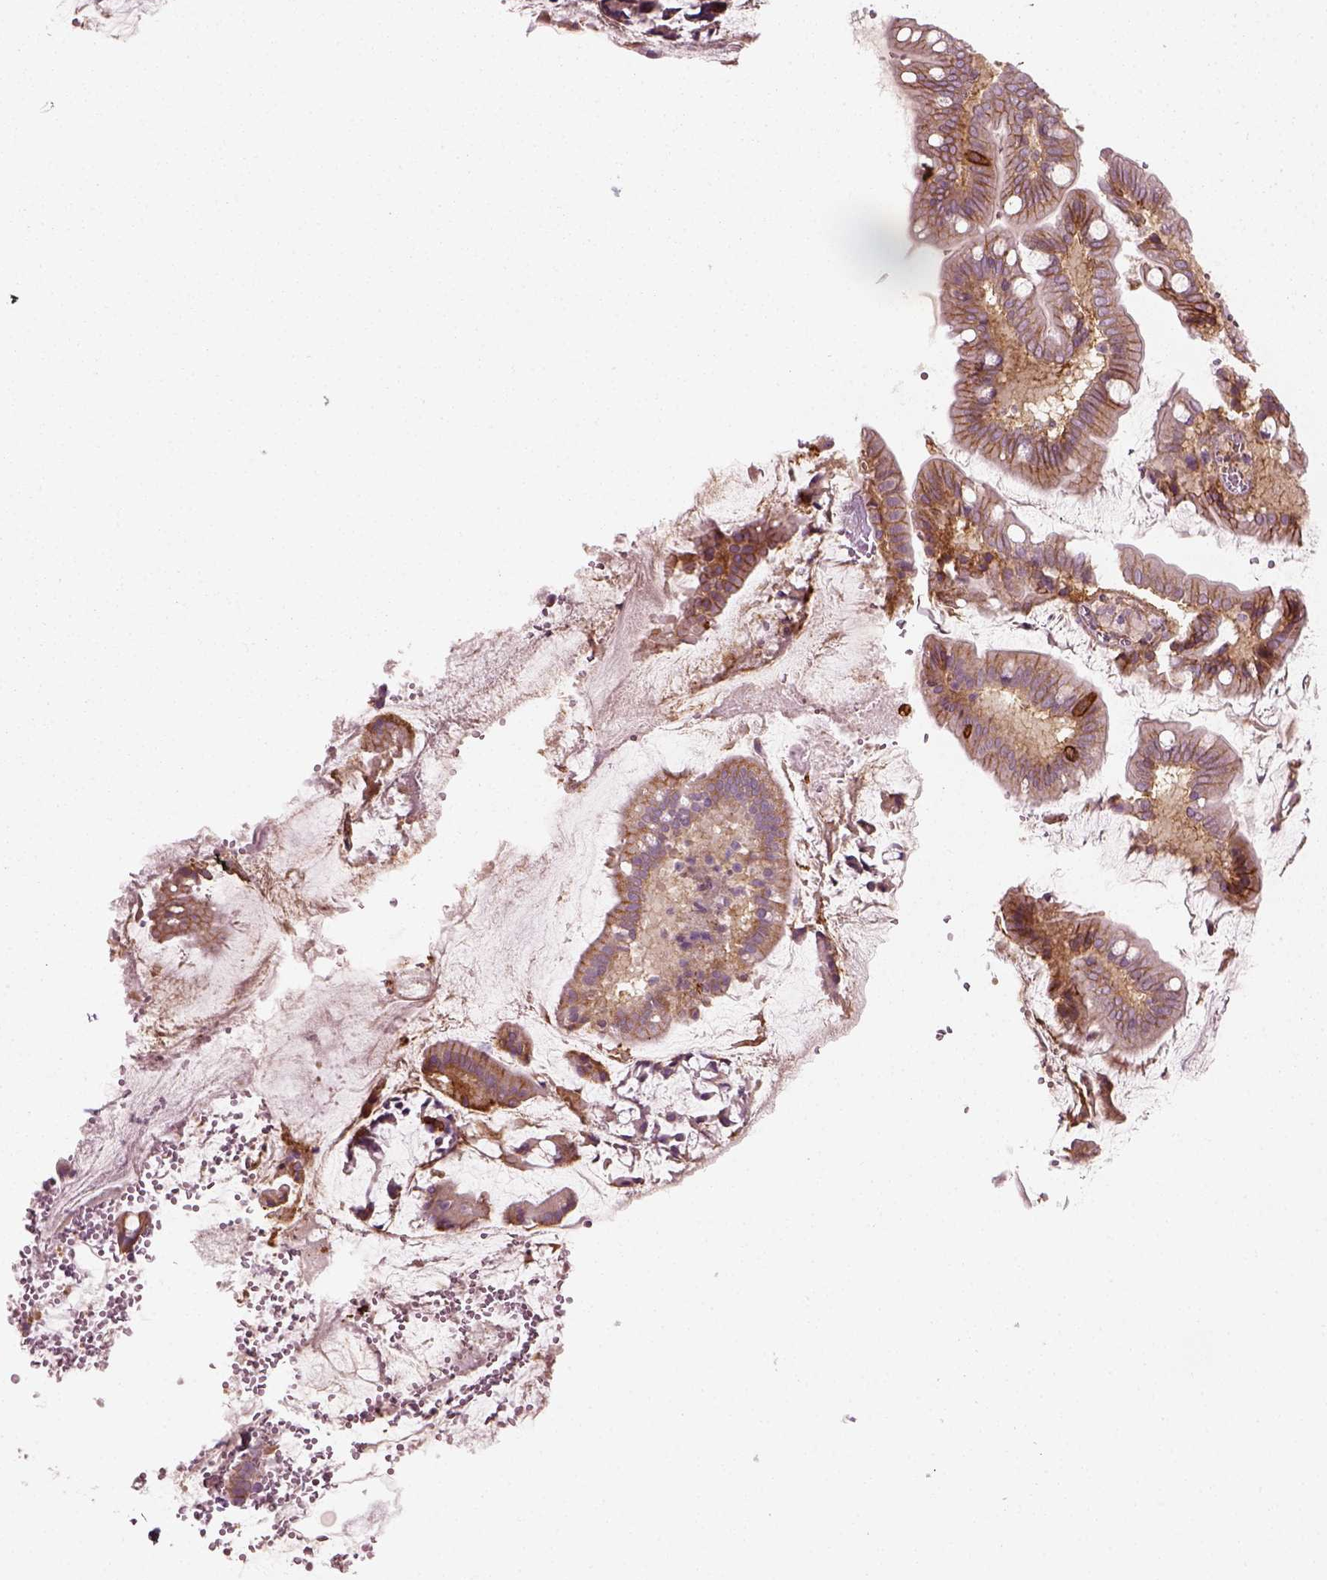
{"staining": {"intensity": "strong", "quantity": ">75%", "location": "cytoplasmic/membranous"}, "tissue": "small intestine", "cell_type": "Glandular cells", "image_type": "normal", "snomed": [{"axis": "morphology", "description": "Normal tissue, NOS"}, {"axis": "topography", "description": "Small intestine"}], "caption": "Protein expression analysis of unremarkable small intestine displays strong cytoplasmic/membranous staining in about >75% of glandular cells.", "gene": "NPTN", "patient": {"sex": "female", "age": 56}}